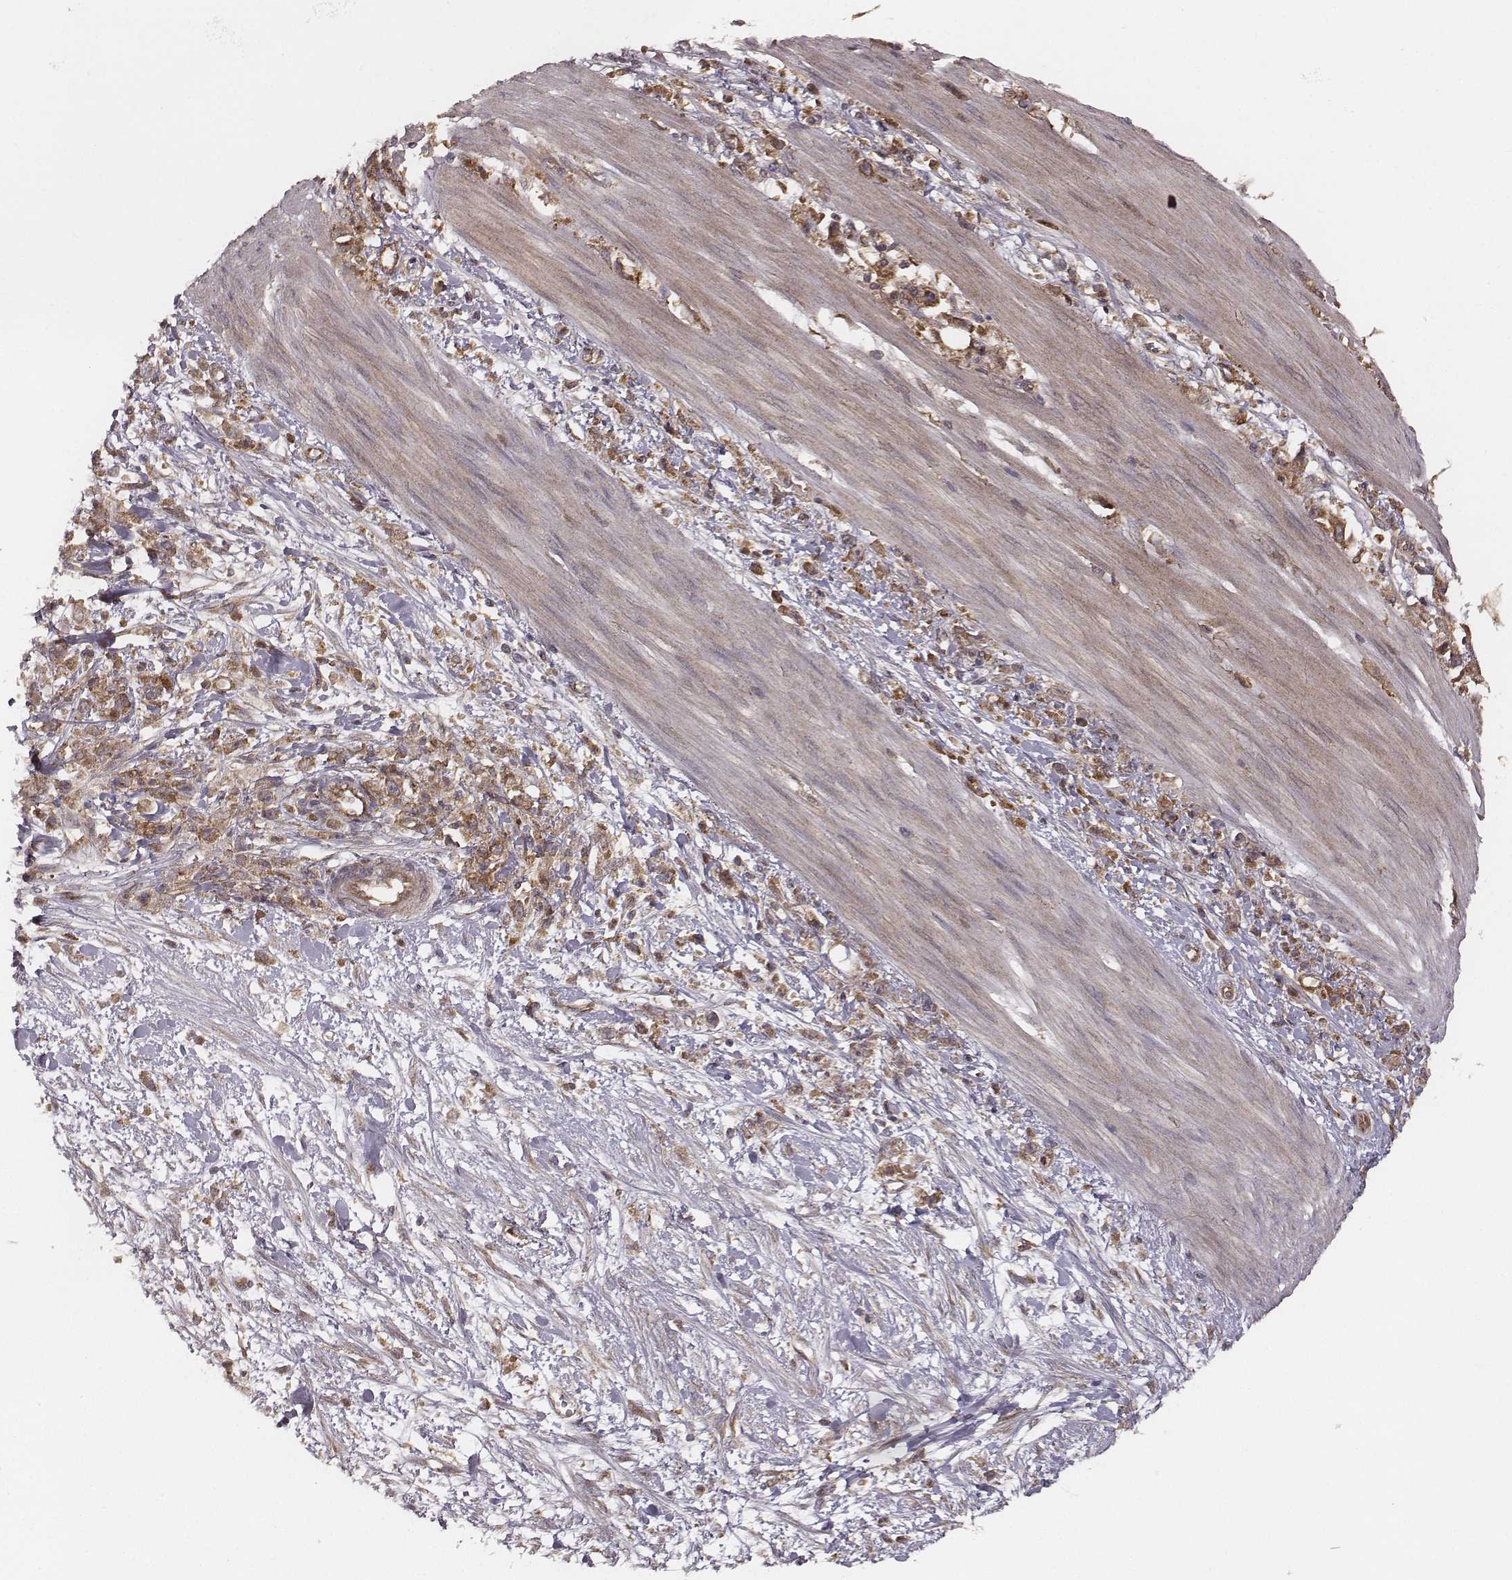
{"staining": {"intensity": "moderate", "quantity": ">75%", "location": "cytoplasmic/membranous"}, "tissue": "stomach cancer", "cell_type": "Tumor cells", "image_type": "cancer", "snomed": [{"axis": "morphology", "description": "Adenocarcinoma, NOS"}, {"axis": "topography", "description": "Stomach"}], "caption": "Immunohistochemical staining of human stomach cancer (adenocarcinoma) reveals moderate cytoplasmic/membranous protein positivity in approximately >75% of tumor cells.", "gene": "VPS26A", "patient": {"sex": "female", "age": 59}}